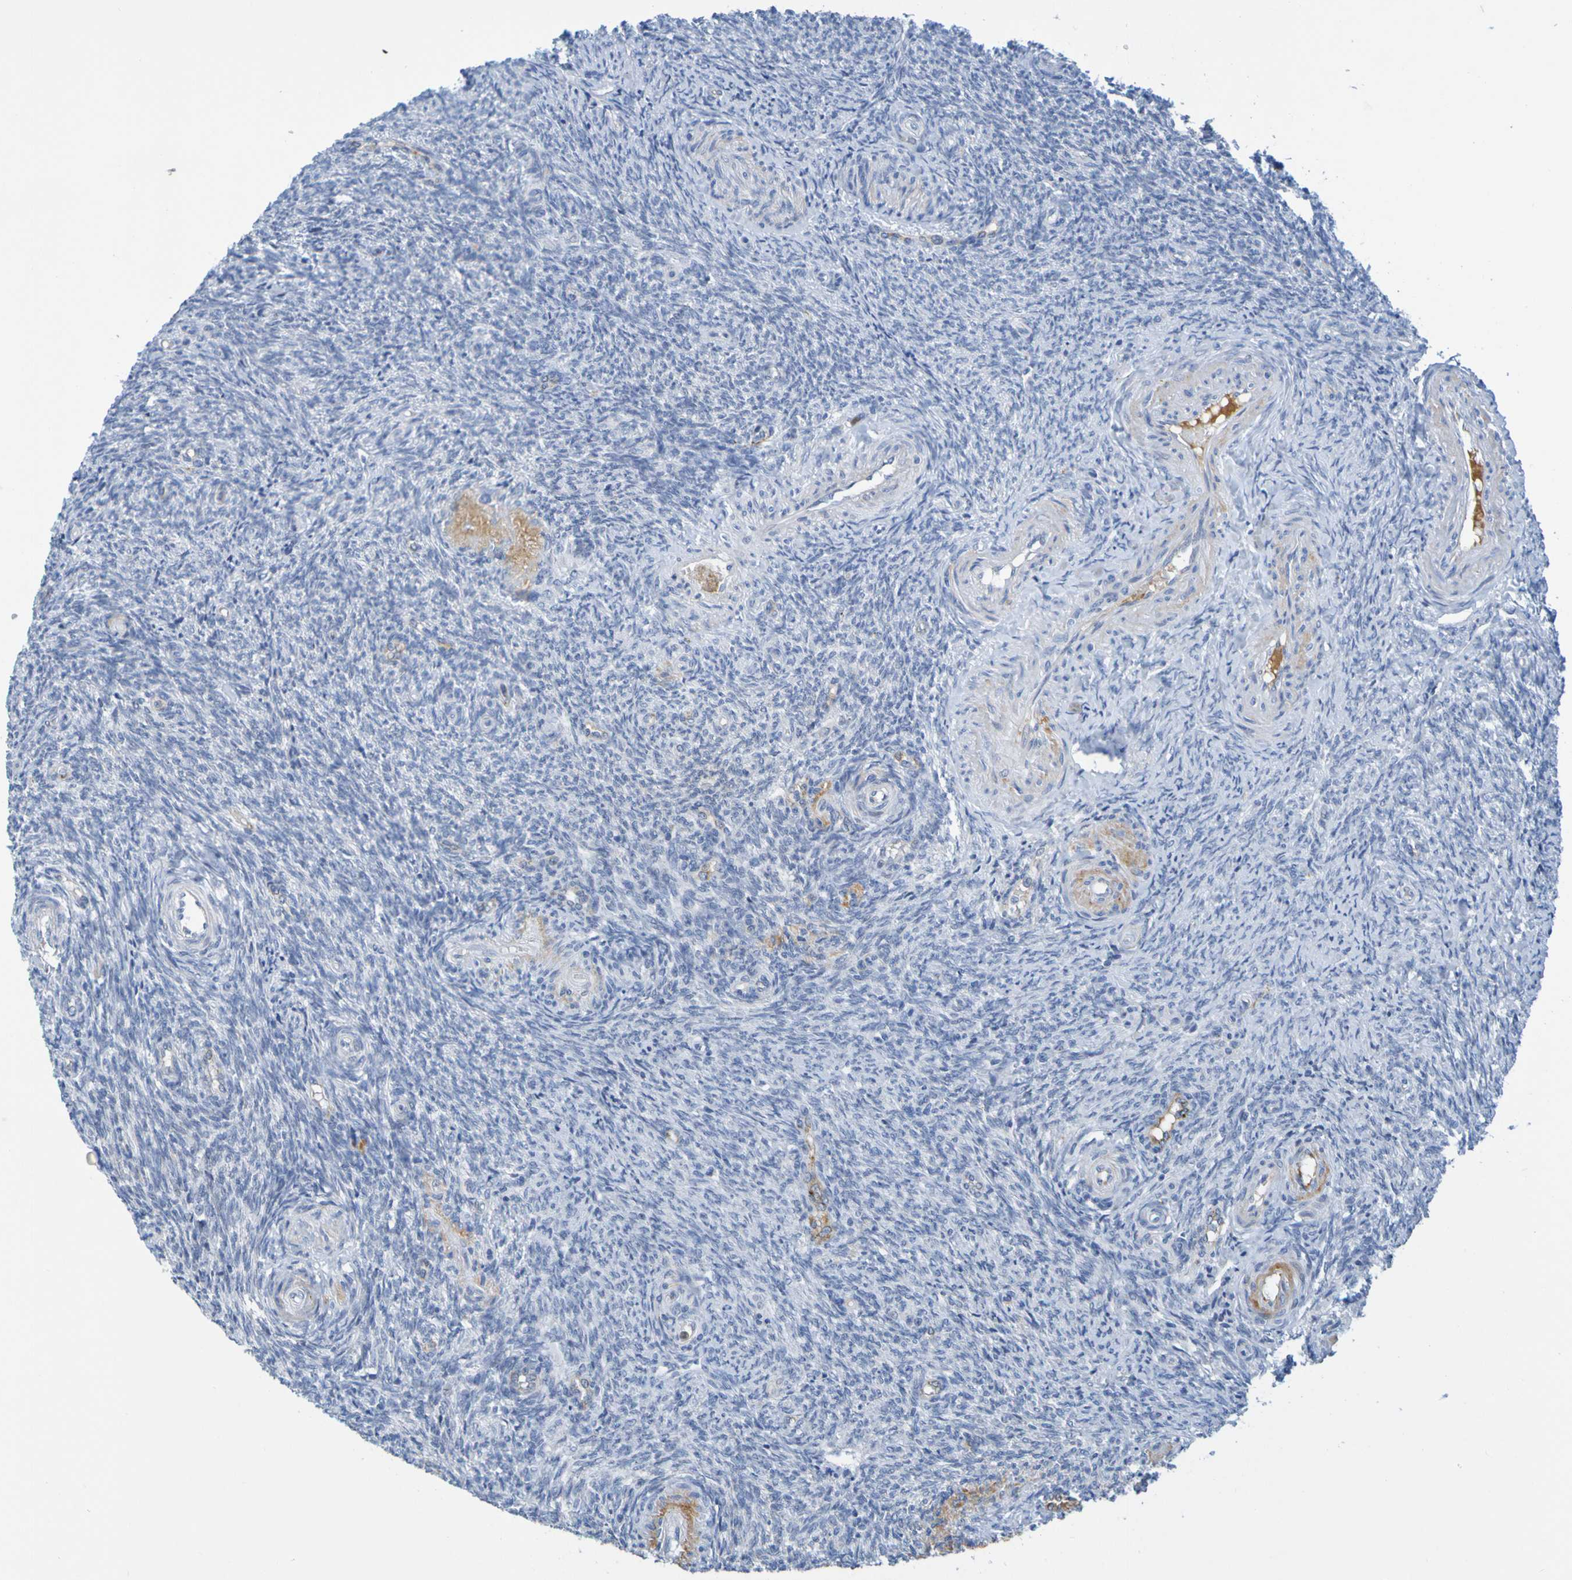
{"staining": {"intensity": "moderate", "quantity": ">75%", "location": "cytoplasmic/membranous"}, "tissue": "ovary", "cell_type": "Follicle cells", "image_type": "normal", "snomed": [{"axis": "morphology", "description": "Normal tissue, NOS"}, {"axis": "topography", "description": "Ovary"}], "caption": "Moderate cytoplasmic/membranous protein positivity is identified in approximately >75% of follicle cells in ovary.", "gene": "IL10", "patient": {"sex": "female", "age": 41}}